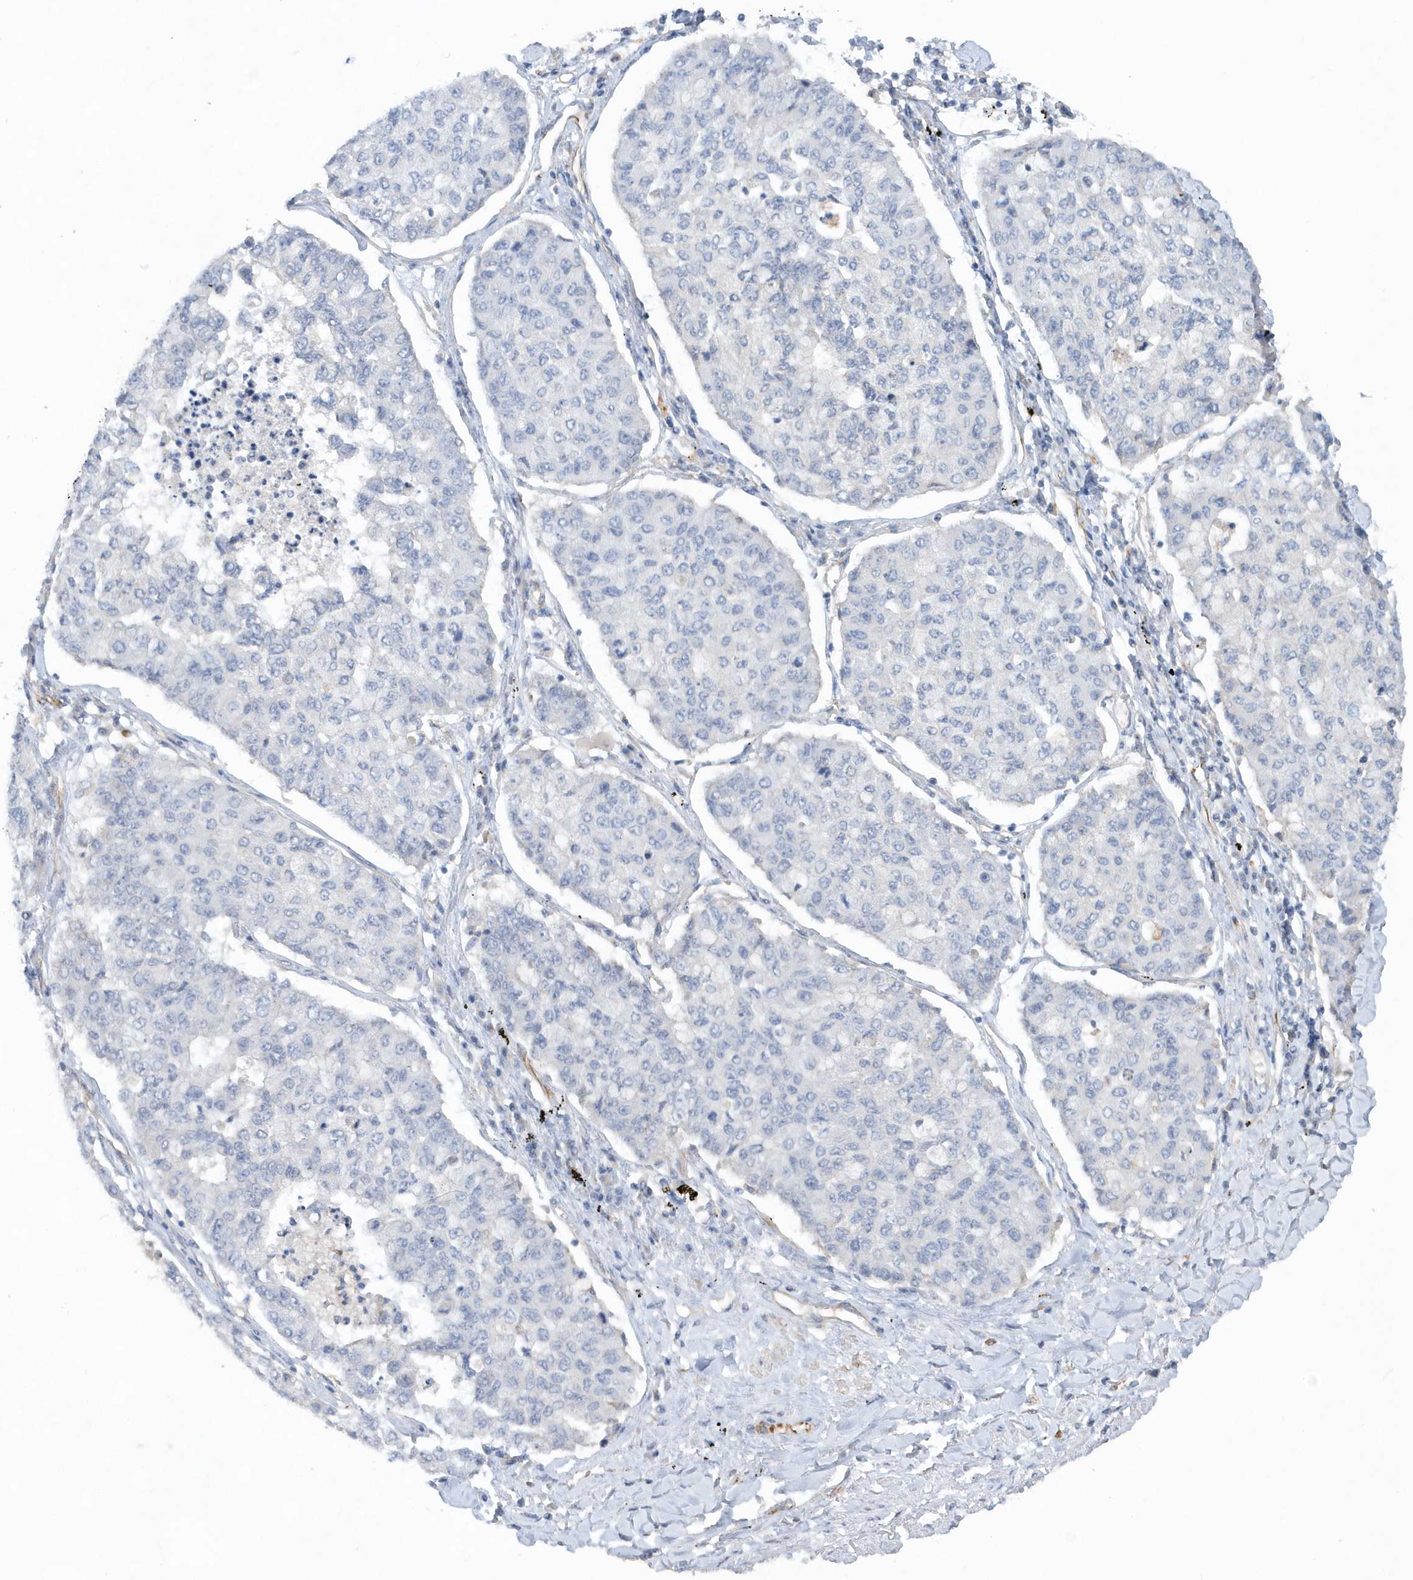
{"staining": {"intensity": "negative", "quantity": "none", "location": "none"}, "tissue": "lung cancer", "cell_type": "Tumor cells", "image_type": "cancer", "snomed": [{"axis": "morphology", "description": "Squamous cell carcinoma, NOS"}, {"axis": "topography", "description": "Lung"}], "caption": "Immunohistochemical staining of human squamous cell carcinoma (lung) displays no significant staining in tumor cells.", "gene": "RAB17", "patient": {"sex": "male", "age": 74}}